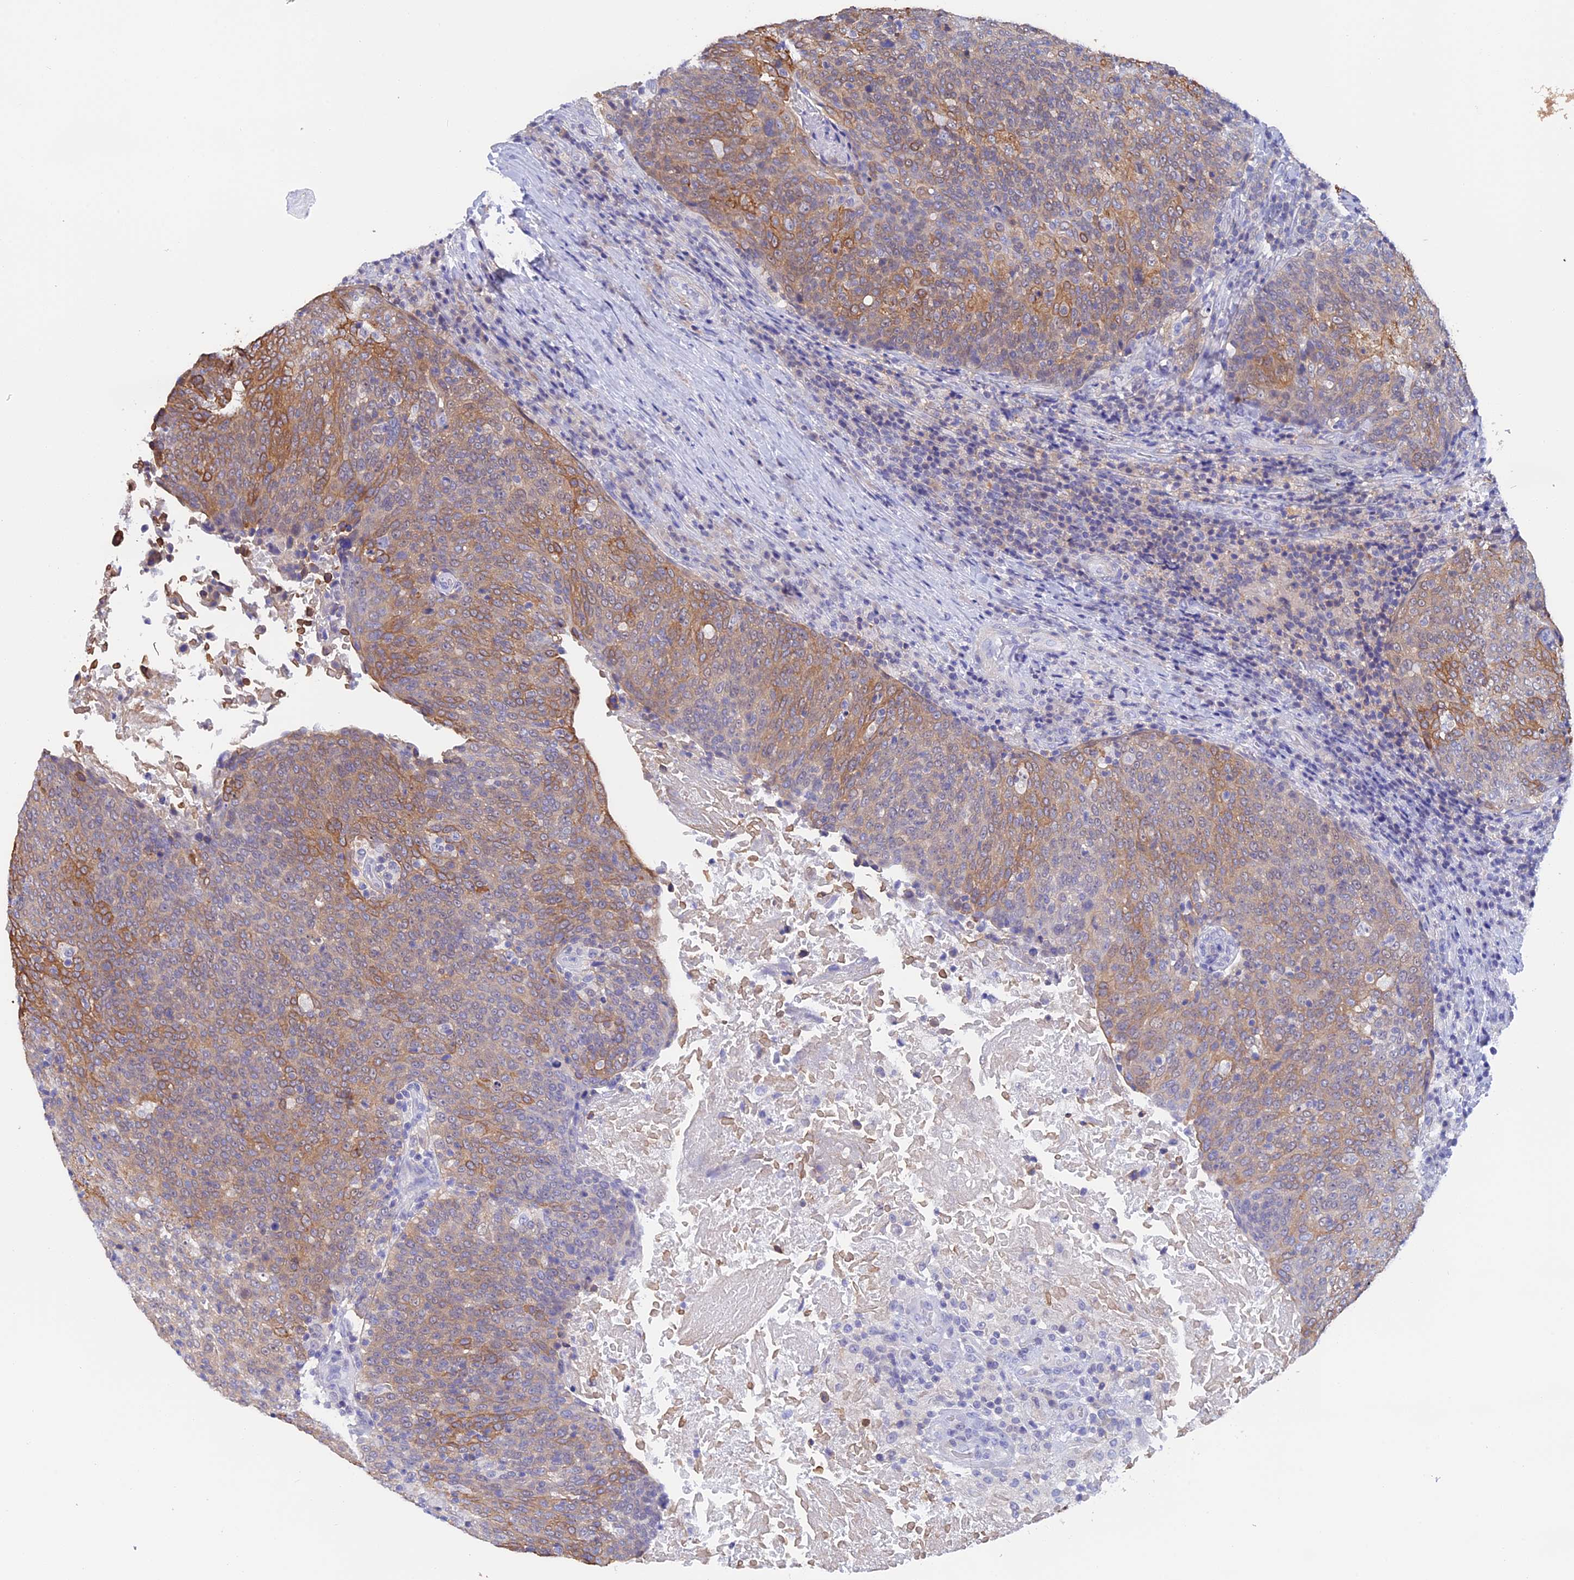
{"staining": {"intensity": "moderate", "quantity": "25%-75%", "location": "cytoplasmic/membranous"}, "tissue": "head and neck cancer", "cell_type": "Tumor cells", "image_type": "cancer", "snomed": [{"axis": "morphology", "description": "Squamous cell carcinoma, NOS"}, {"axis": "morphology", "description": "Squamous cell carcinoma, metastatic, NOS"}, {"axis": "topography", "description": "Lymph node"}, {"axis": "topography", "description": "Head-Neck"}], "caption": "Head and neck cancer was stained to show a protein in brown. There is medium levels of moderate cytoplasmic/membranous expression in about 25%-75% of tumor cells. The protein is shown in brown color, while the nuclei are stained blue.", "gene": "STUB1", "patient": {"sex": "male", "age": 62}}